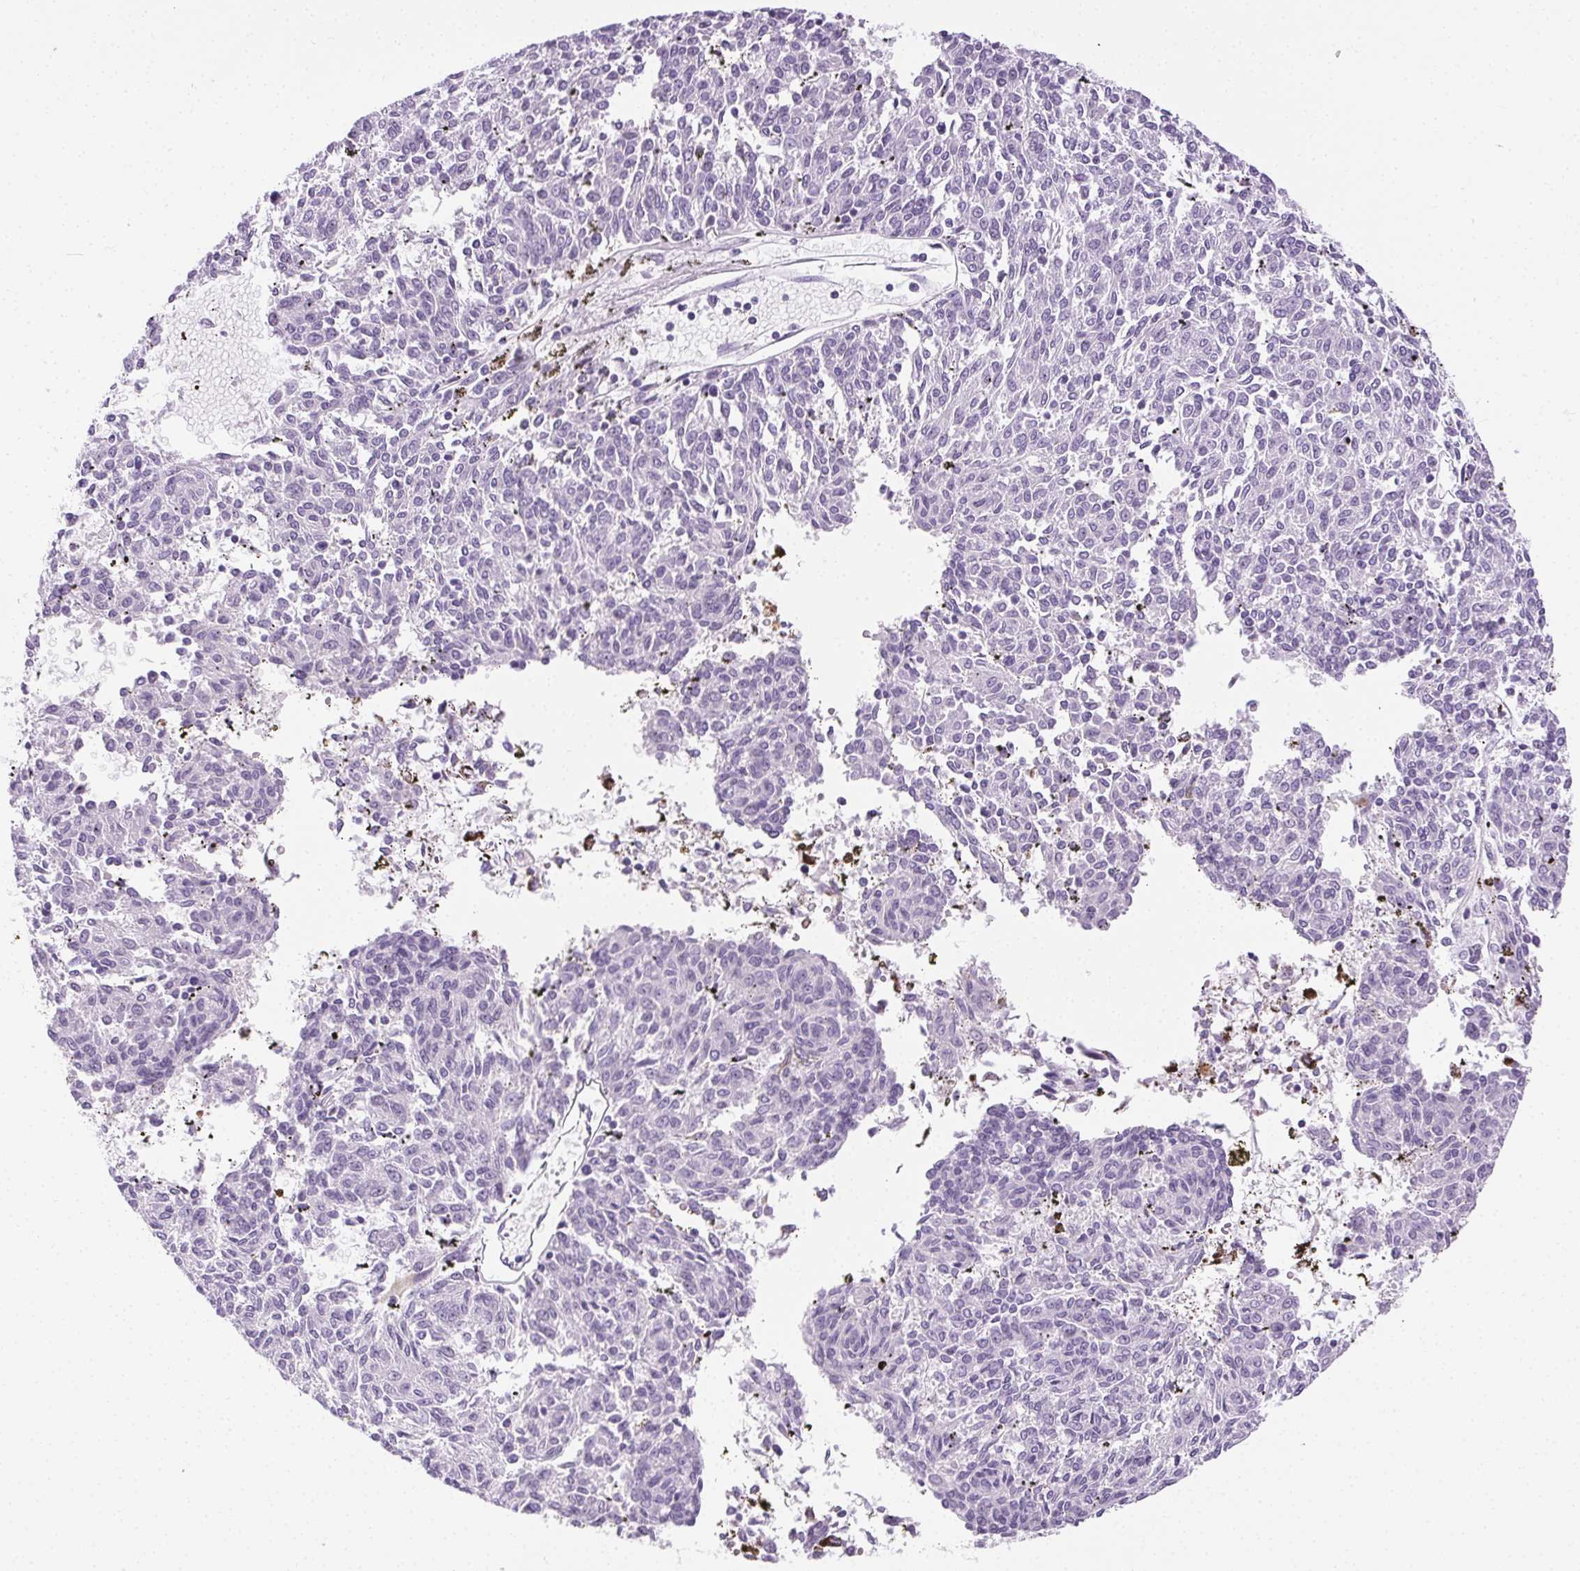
{"staining": {"intensity": "negative", "quantity": "none", "location": "none"}, "tissue": "melanoma", "cell_type": "Tumor cells", "image_type": "cancer", "snomed": [{"axis": "morphology", "description": "Malignant melanoma, NOS"}, {"axis": "topography", "description": "Skin"}], "caption": "An immunohistochemistry (IHC) image of melanoma is shown. There is no staining in tumor cells of melanoma. (DAB (3,3'-diaminobenzidine) immunohistochemistry (IHC) with hematoxylin counter stain).", "gene": "C20orf85", "patient": {"sex": "female", "age": 72}}